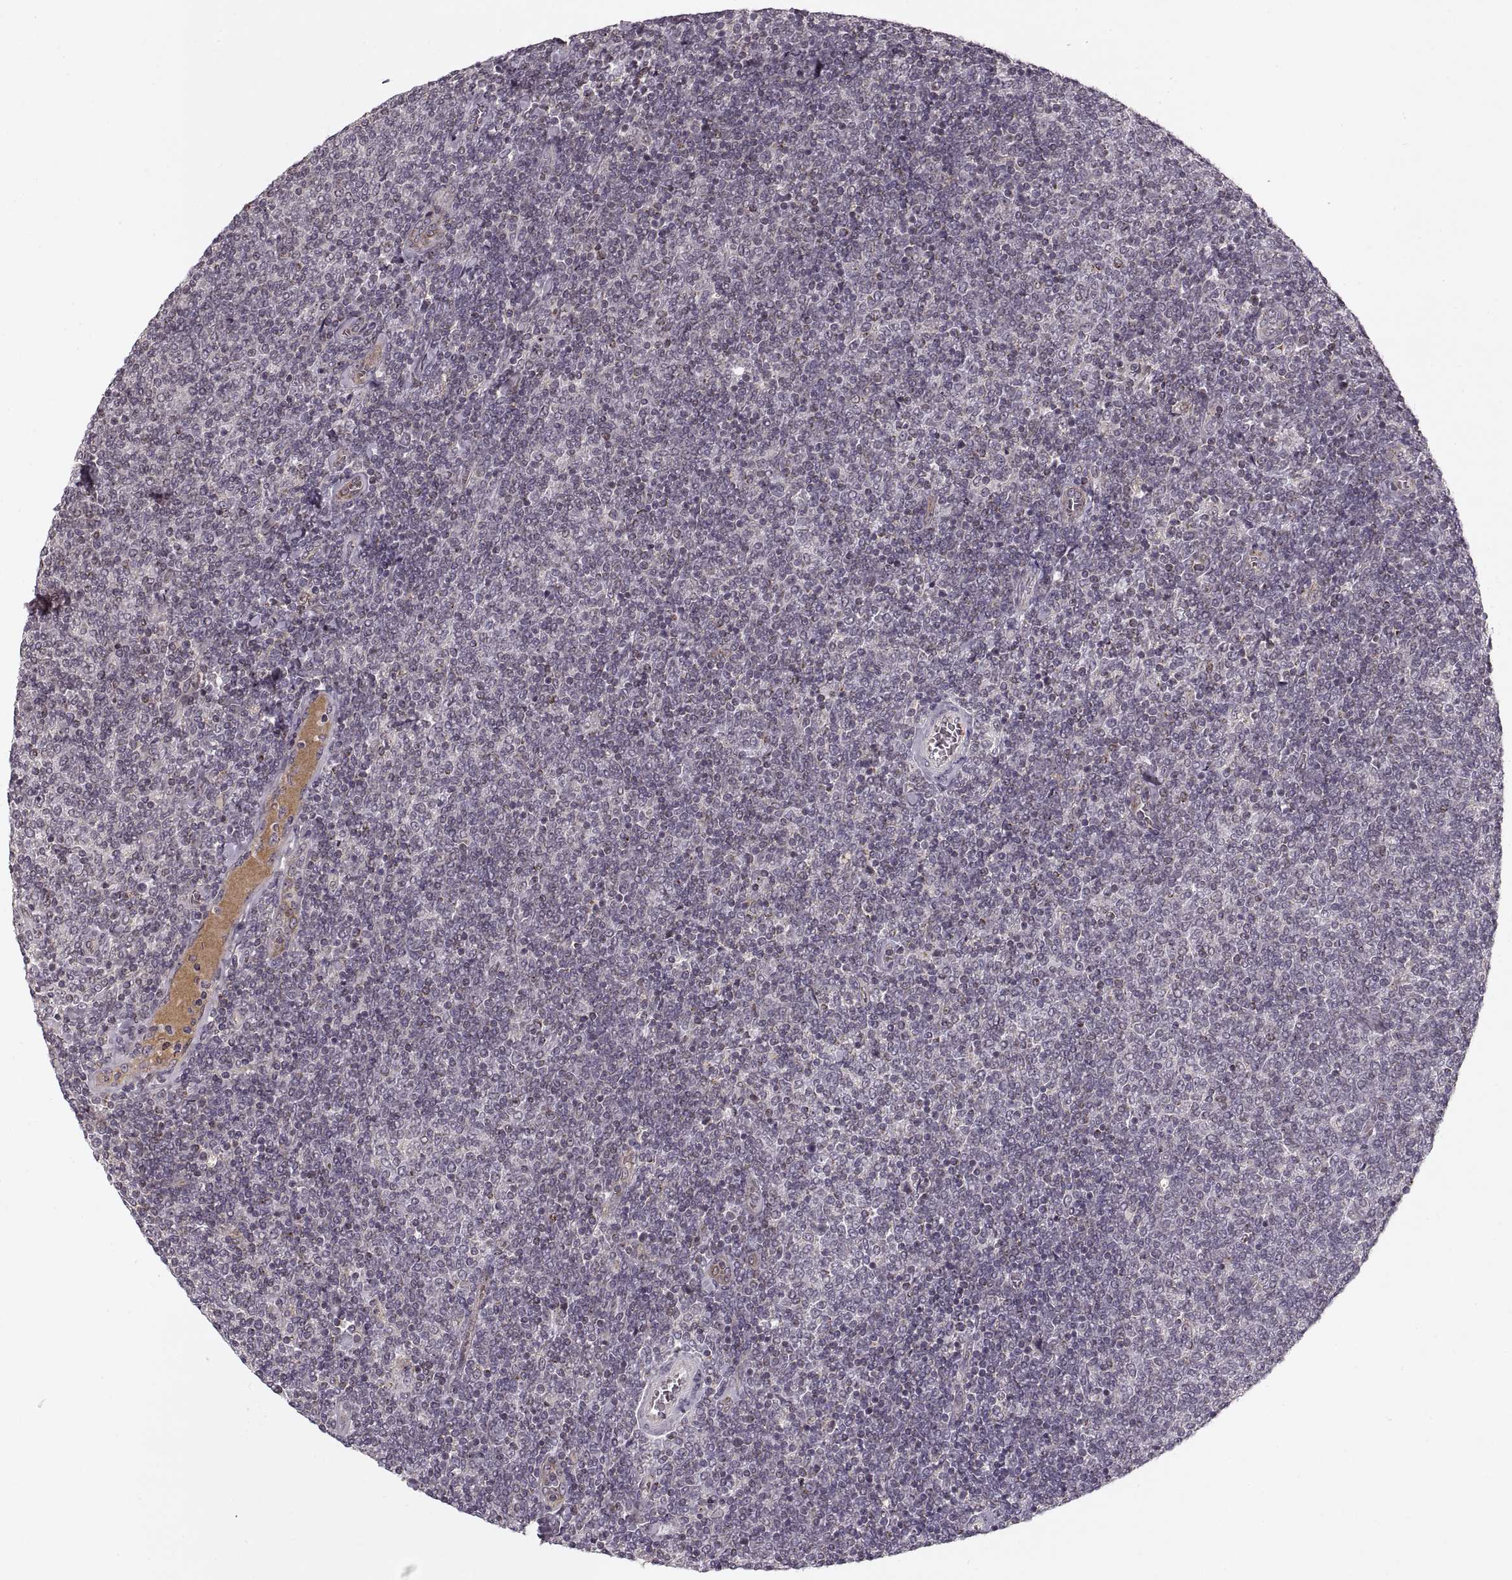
{"staining": {"intensity": "negative", "quantity": "none", "location": "none"}, "tissue": "lymphoma", "cell_type": "Tumor cells", "image_type": "cancer", "snomed": [{"axis": "morphology", "description": "Malignant lymphoma, non-Hodgkin's type, Low grade"}, {"axis": "topography", "description": "Lymph node"}], "caption": "Tumor cells show no significant protein staining in low-grade malignant lymphoma, non-Hodgkin's type. (DAB (3,3'-diaminobenzidine) immunohistochemistry visualized using brightfield microscopy, high magnification).", "gene": "ASIC3", "patient": {"sex": "male", "age": 52}}